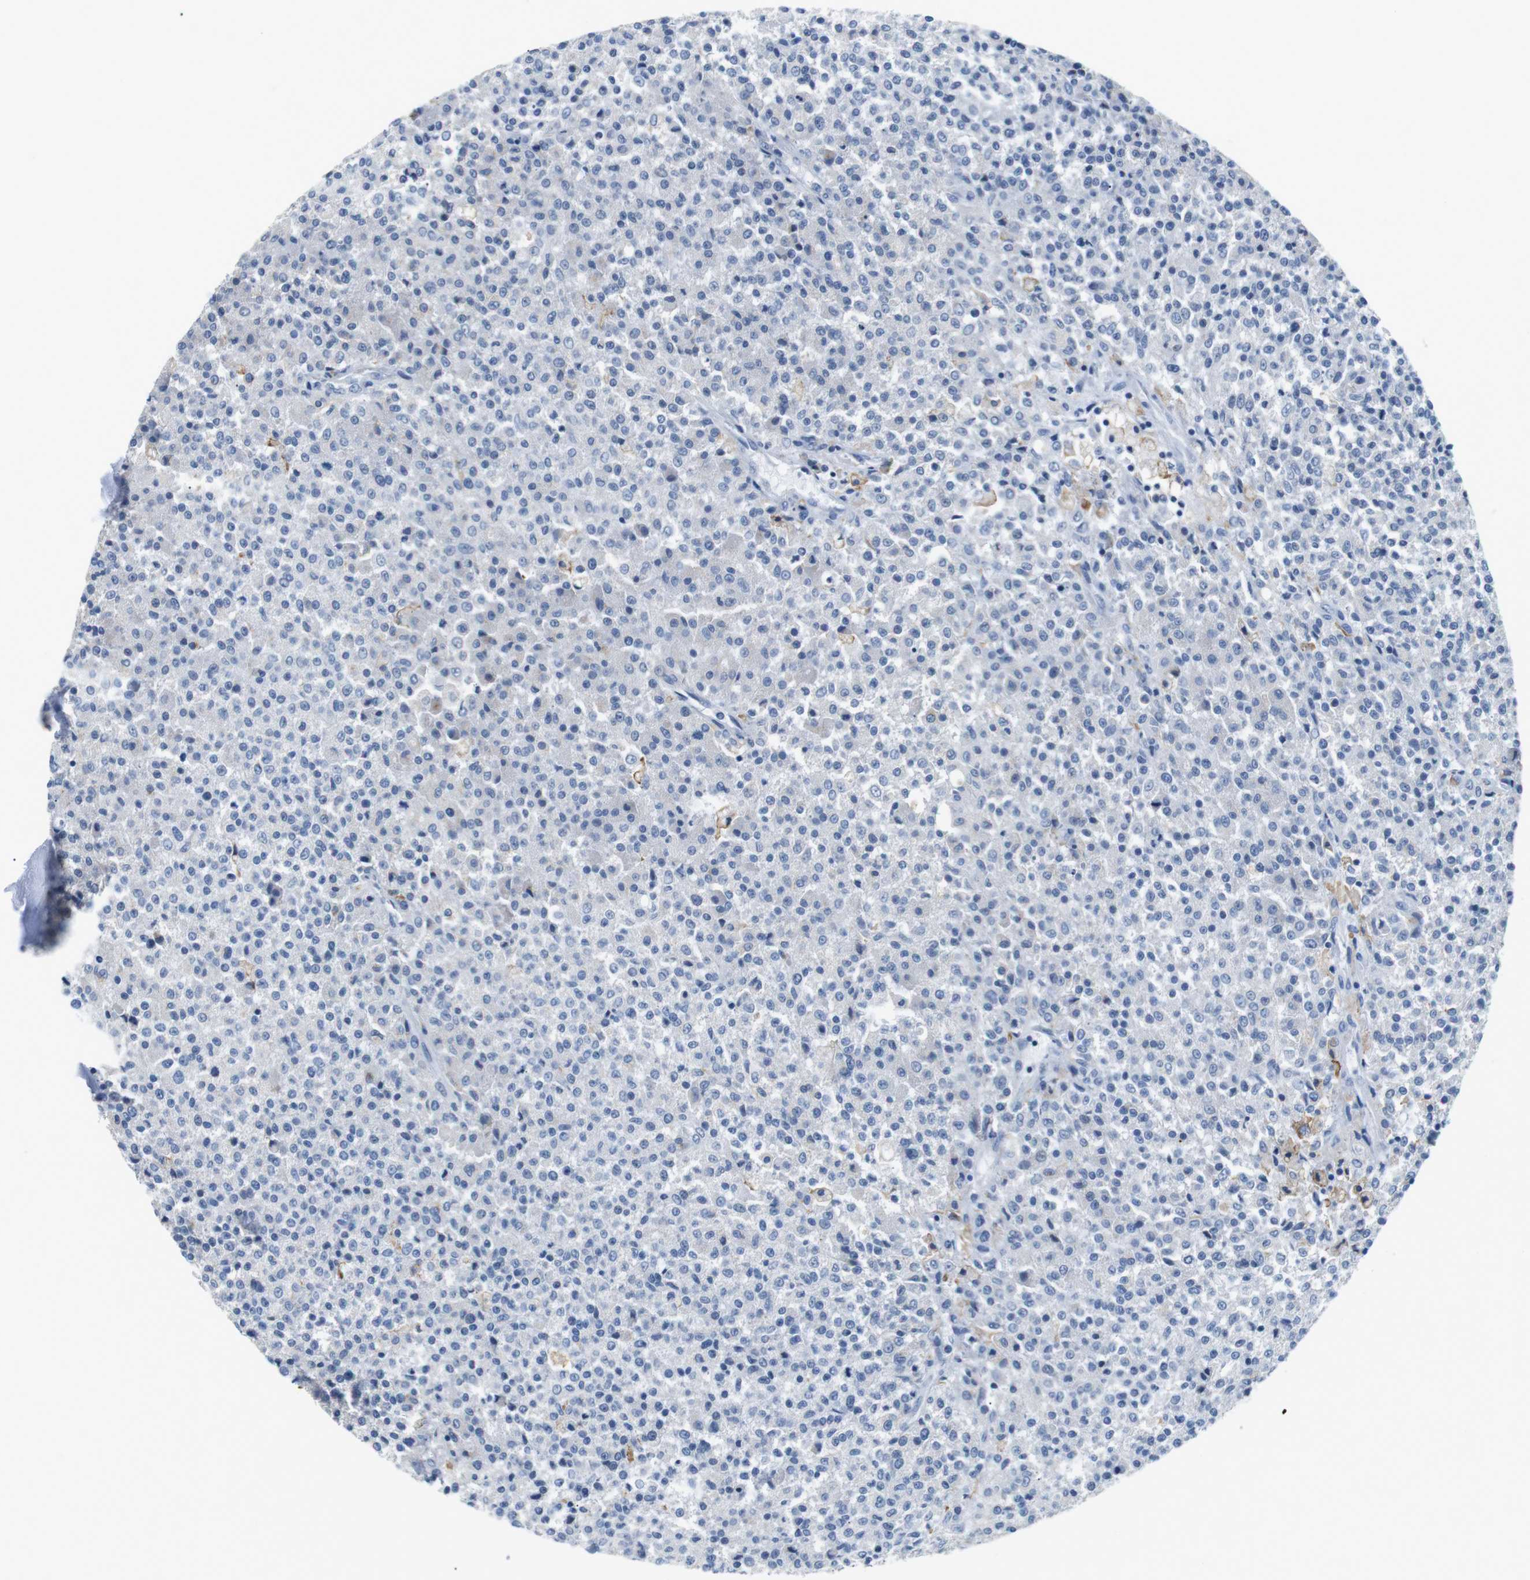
{"staining": {"intensity": "negative", "quantity": "none", "location": "none"}, "tissue": "testis cancer", "cell_type": "Tumor cells", "image_type": "cancer", "snomed": [{"axis": "morphology", "description": "Seminoma, NOS"}, {"axis": "topography", "description": "Testis"}], "caption": "Immunohistochemical staining of testis seminoma demonstrates no significant positivity in tumor cells. (Brightfield microscopy of DAB immunohistochemistry at high magnification).", "gene": "FCGRT", "patient": {"sex": "male", "age": 59}}